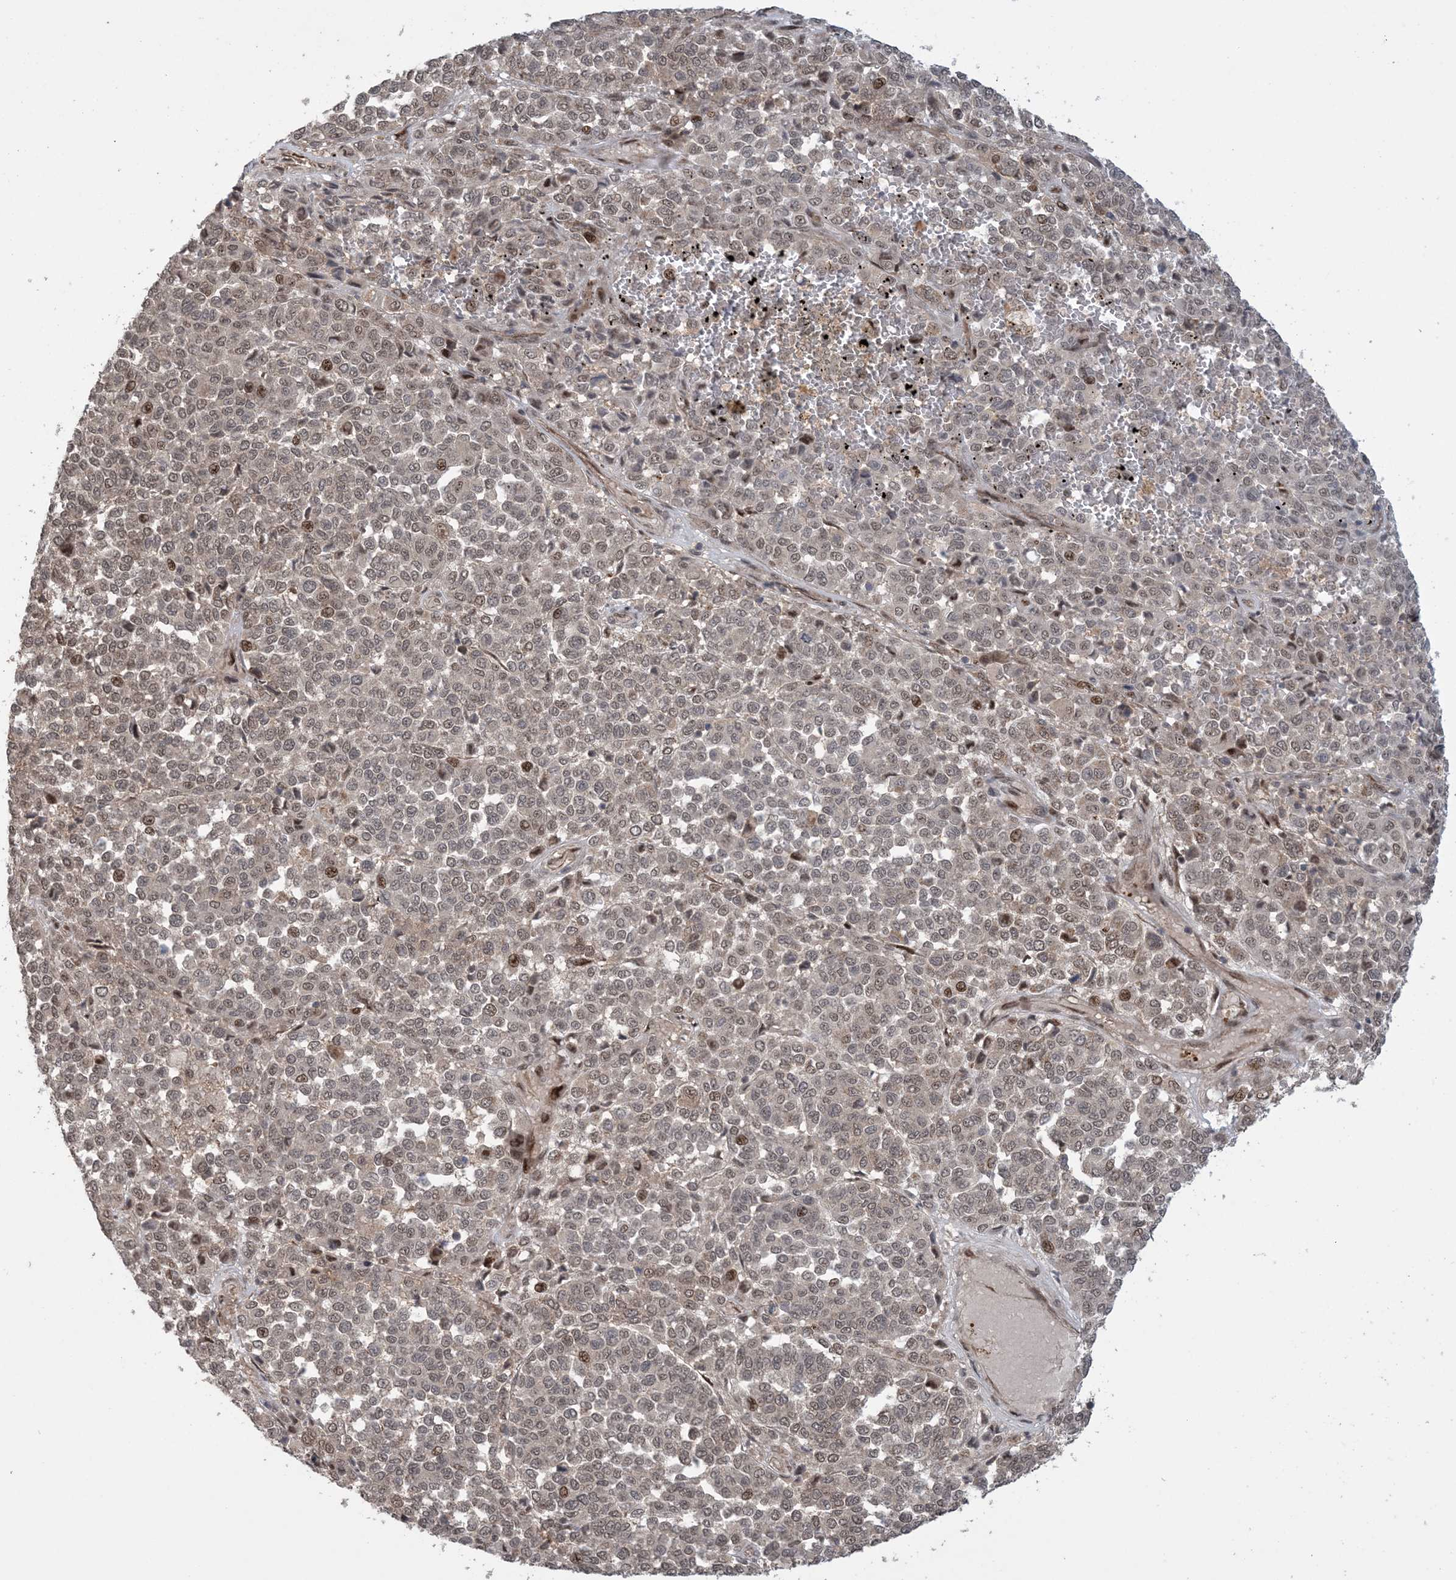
{"staining": {"intensity": "moderate", "quantity": "<25%", "location": "nuclear"}, "tissue": "melanoma", "cell_type": "Tumor cells", "image_type": "cancer", "snomed": [{"axis": "morphology", "description": "Malignant melanoma, Metastatic site"}, {"axis": "topography", "description": "Pancreas"}], "caption": "Human melanoma stained with a protein marker exhibits moderate staining in tumor cells.", "gene": "ZNF710", "patient": {"sex": "female", "age": 30}}